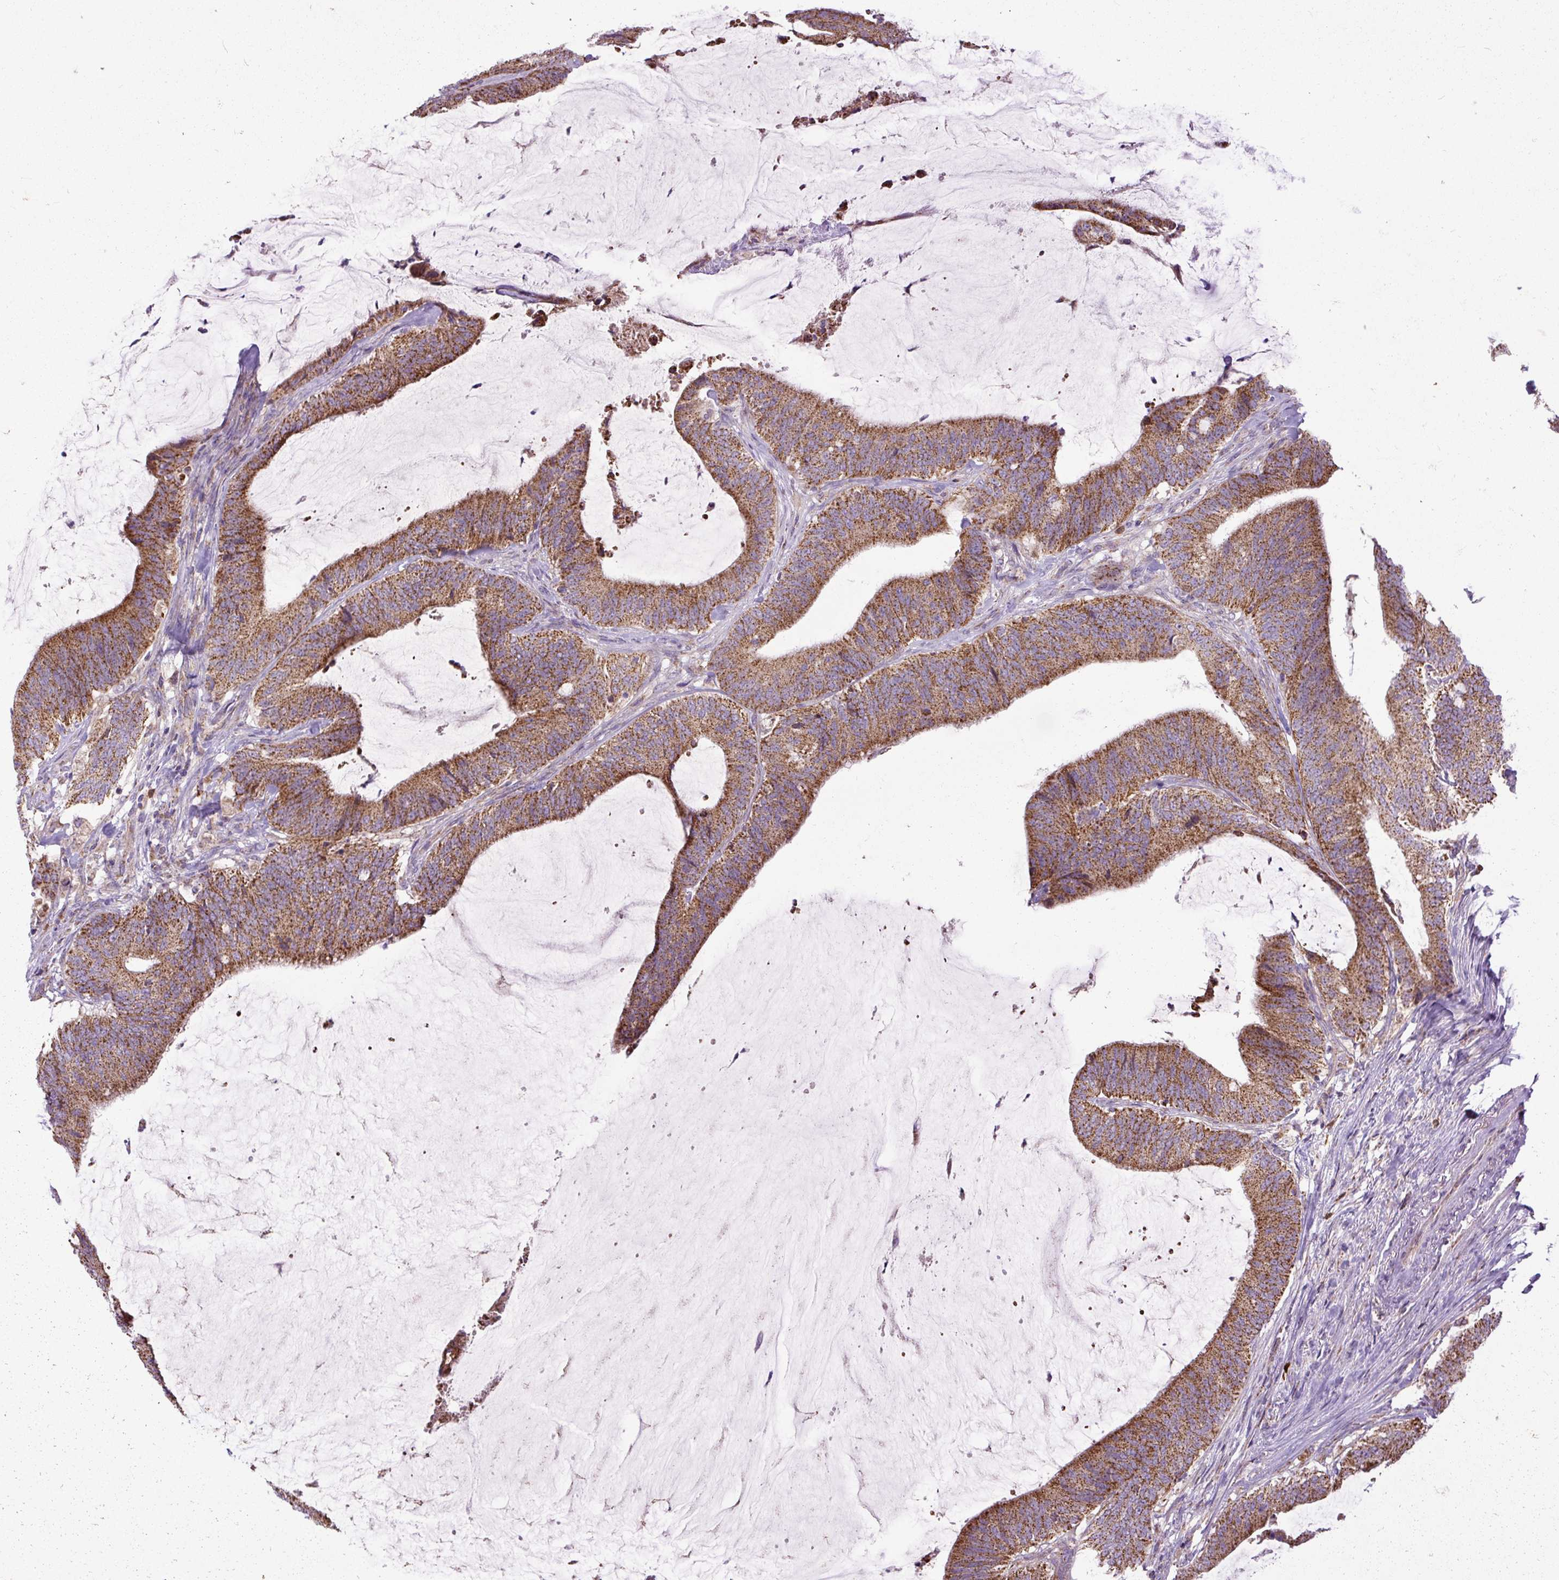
{"staining": {"intensity": "moderate", "quantity": ">75%", "location": "cytoplasmic/membranous"}, "tissue": "colorectal cancer", "cell_type": "Tumor cells", "image_type": "cancer", "snomed": [{"axis": "morphology", "description": "Adenocarcinoma, NOS"}, {"axis": "topography", "description": "Colon"}], "caption": "Colorectal cancer (adenocarcinoma) stained with a brown dye exhibits moderate cytoplasmic/membranous positive staining in approximately >75% of tumor cells.", "gene": "TM2D3", "patient": {"sex": "female", "age": 43}}